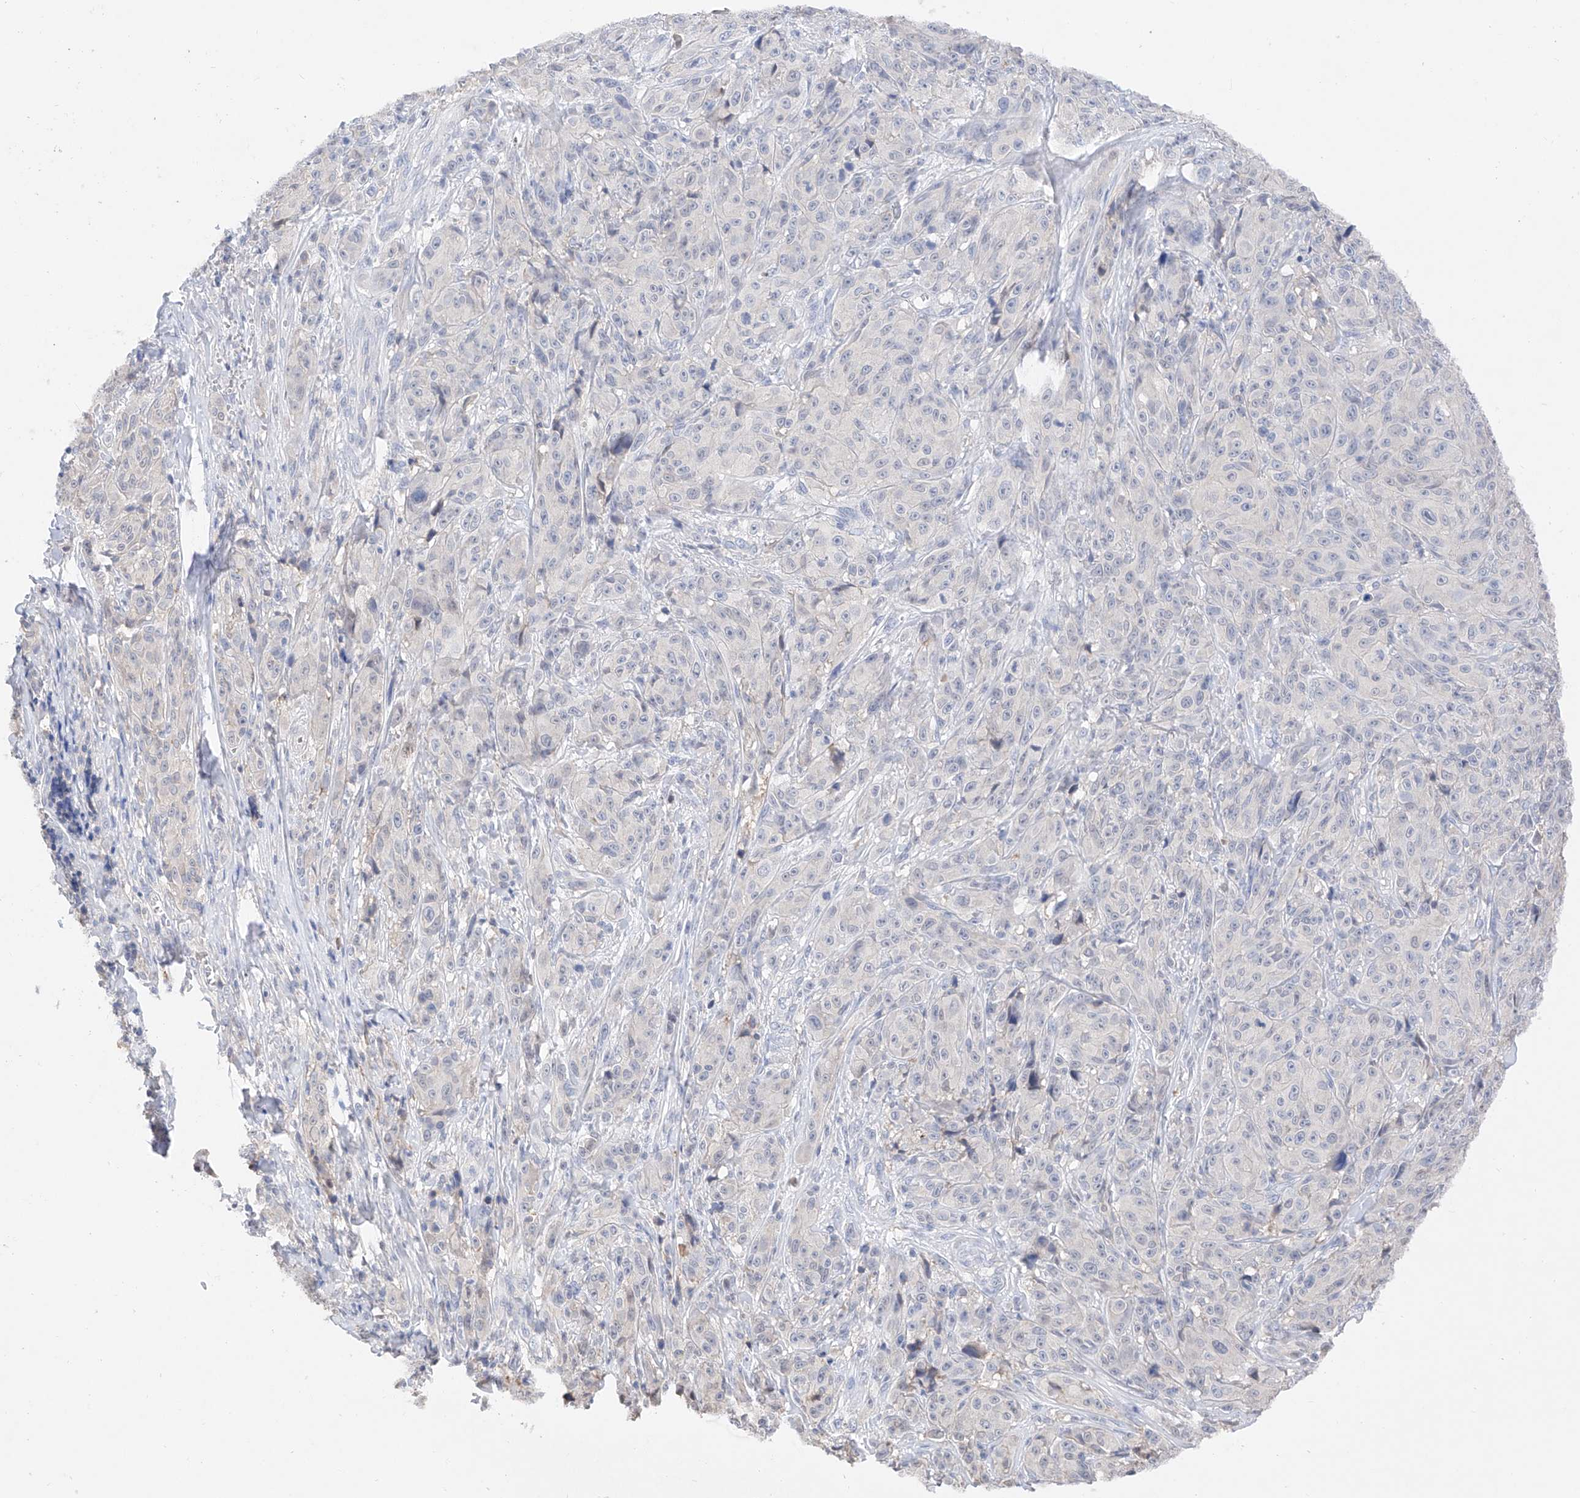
{"staining": {"intensity": "negative", "quantity": "none", "location": "none"}, "tissue": "melanoma", "cell_type": "Tumor cells", "image_type": "cancer", "snomed": [{"axis": "morphology", "description": "Malignant melanoma, NOS"}, {"axis": "topography", "description": "Skin"}], "caption": "Tumor cells show no significant protein staining in malignant melanoma.", "gene": "FUCA2", "patient": {"sex": "male", "age": 73}}